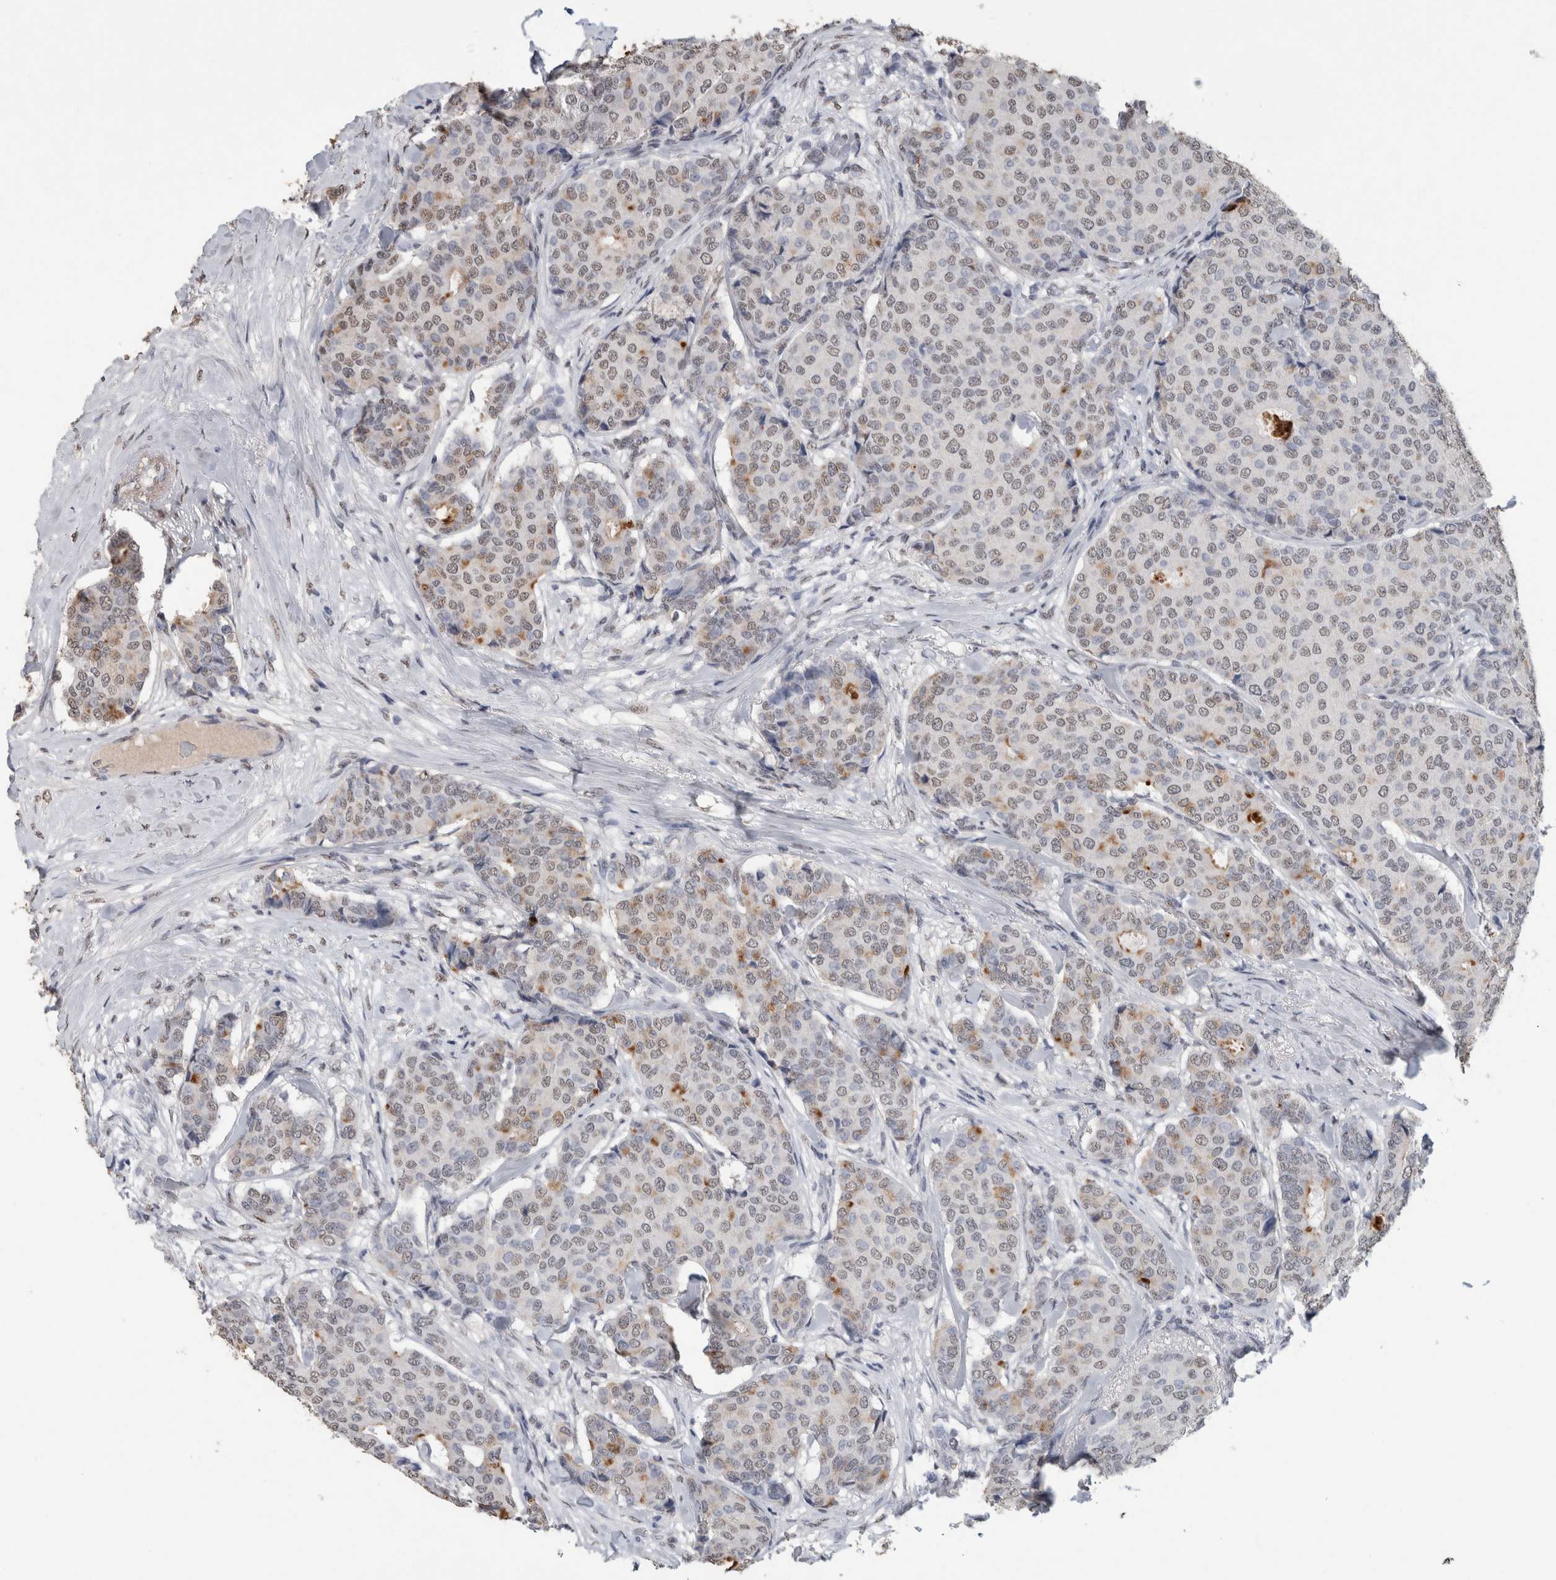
{"staining": {"intensity": "weak", "quantity": ">75%", "location": "nuclear"}, "tissue": "breast cancer", "cell_type": "Tumor cells", "image_type": "cancer", "snomed": [{"axis": "morphology", "description": "Duct carcinoma"}, {"axis": "topography", "description": "Breast"}], "caption": "Human breast cancer (invasive ductal carcinoma) stained for a protein (brown) exhibits weak nuclear positive expression in approximately >75% of tumor cells.", "gene": "LTBP1", "patient": {"sex": "female", "age": 75}}